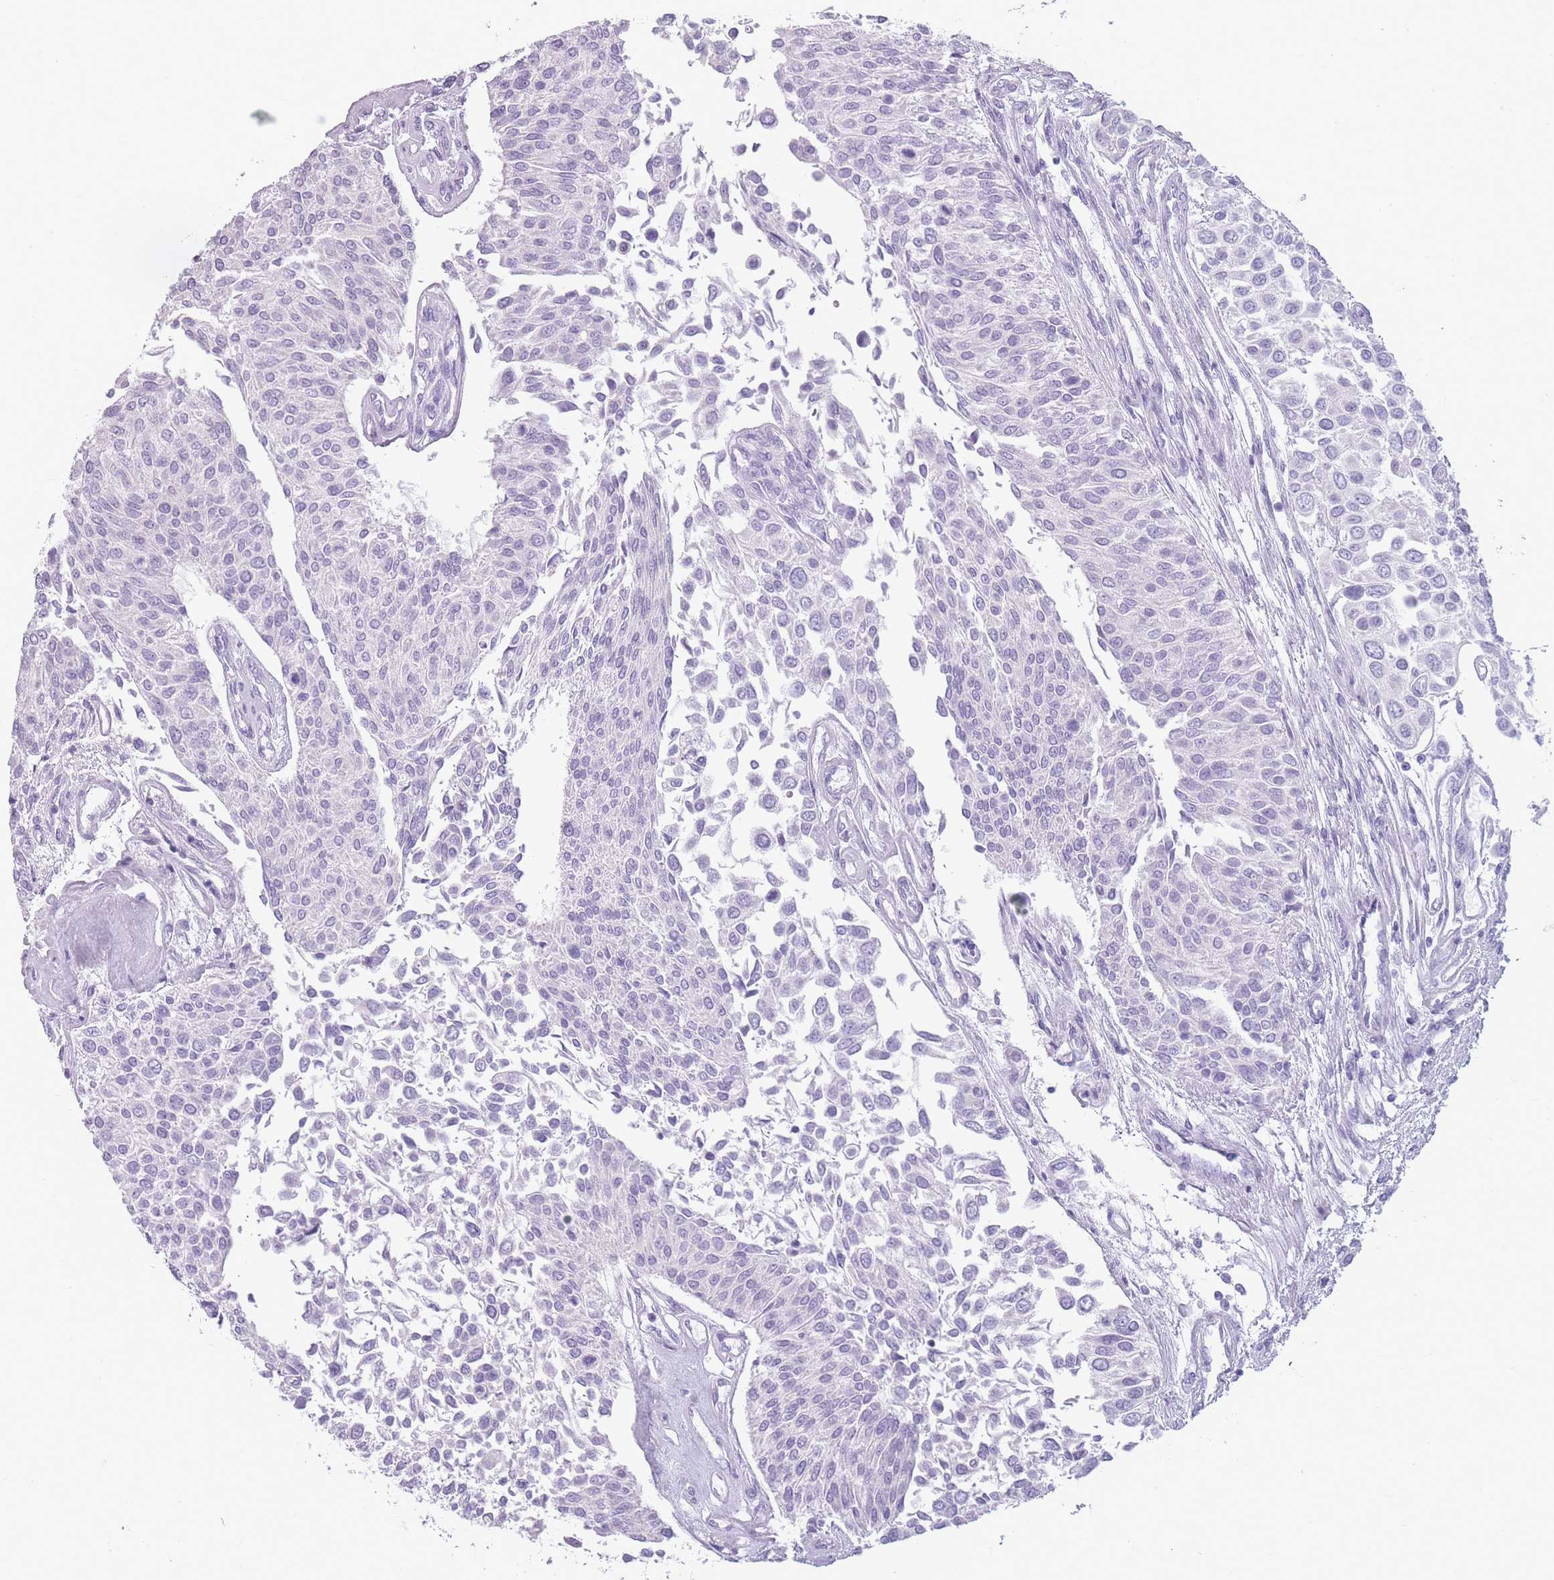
{"staining": {"intensity": "negative", "quantity": "none", "location": "none"}, "tissue": "urothelial cancer", "cell_type": "Tumor cells", "image_type": "cancer", "snomed": [{"axis": "morphology", "description": "Urothelial carcinoma, NOS"}, {"axis": "topography", "description": "Urinary bladder"}], "caption": "The image displays no staining of tumor cells in urothelial cancer.", "gene": "CCNO", "patient": {"sex": "male", "age": 55}}